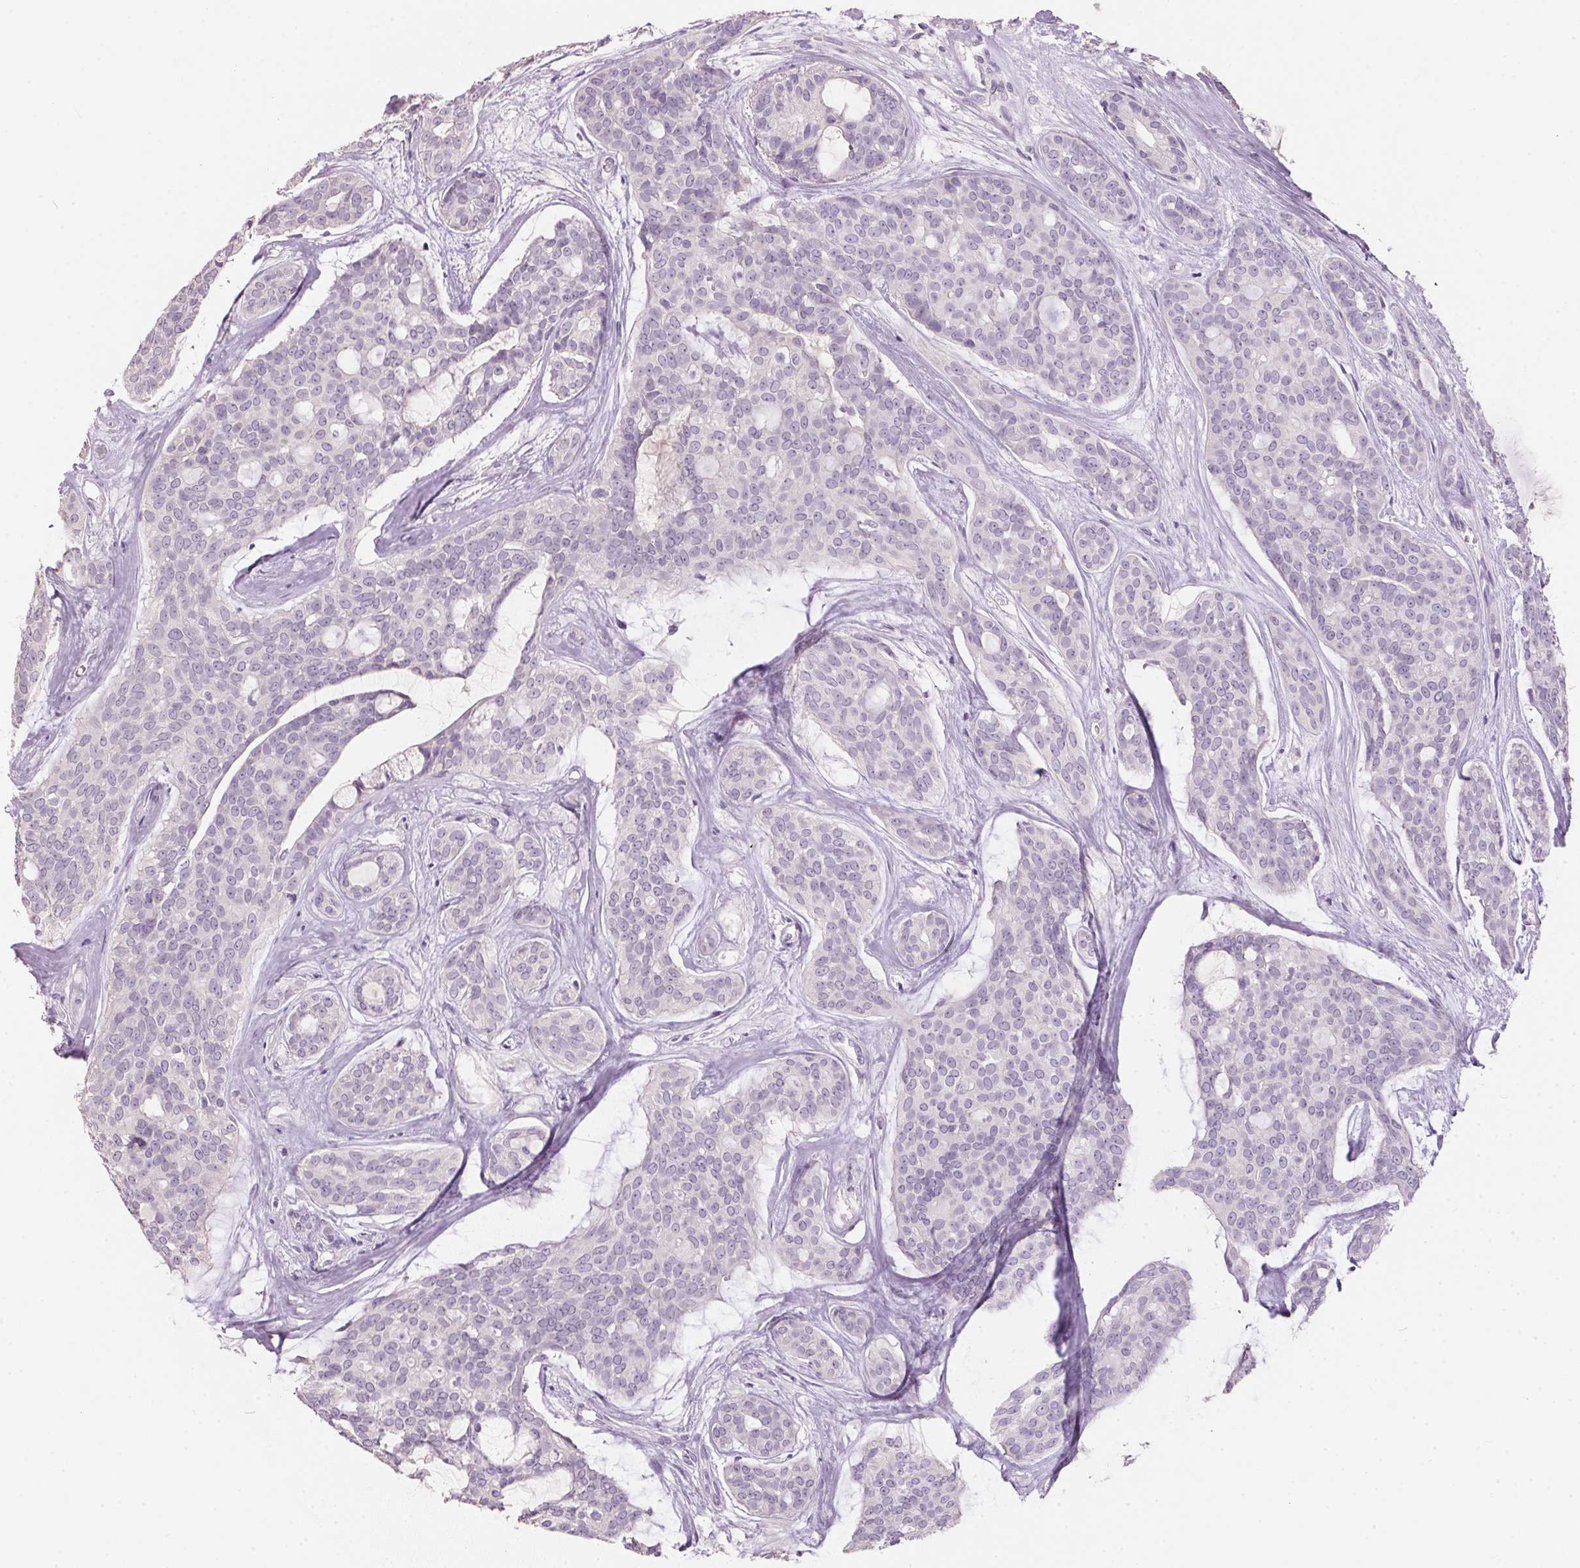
{"staining": {"intensity": "negative", "quantity": "none", "location": "none"}, "tissue": "head and neck cancer", "cell_type": "Tumor cells", "image_type": "cancer", "snomed": [{"axis": "morphology", "description": "Adenocarcinoma, NOS"}, {"axis": "topography", "description": "Head-Neck"}], "caption": "Immunohistochemistry (IHC) micrograph of human head and neck cancer stained for a protein (brown), which displays no expression in tumor cells.", "gene": "HSD17B1", "patient": {"sex": "male", "age": 66}}